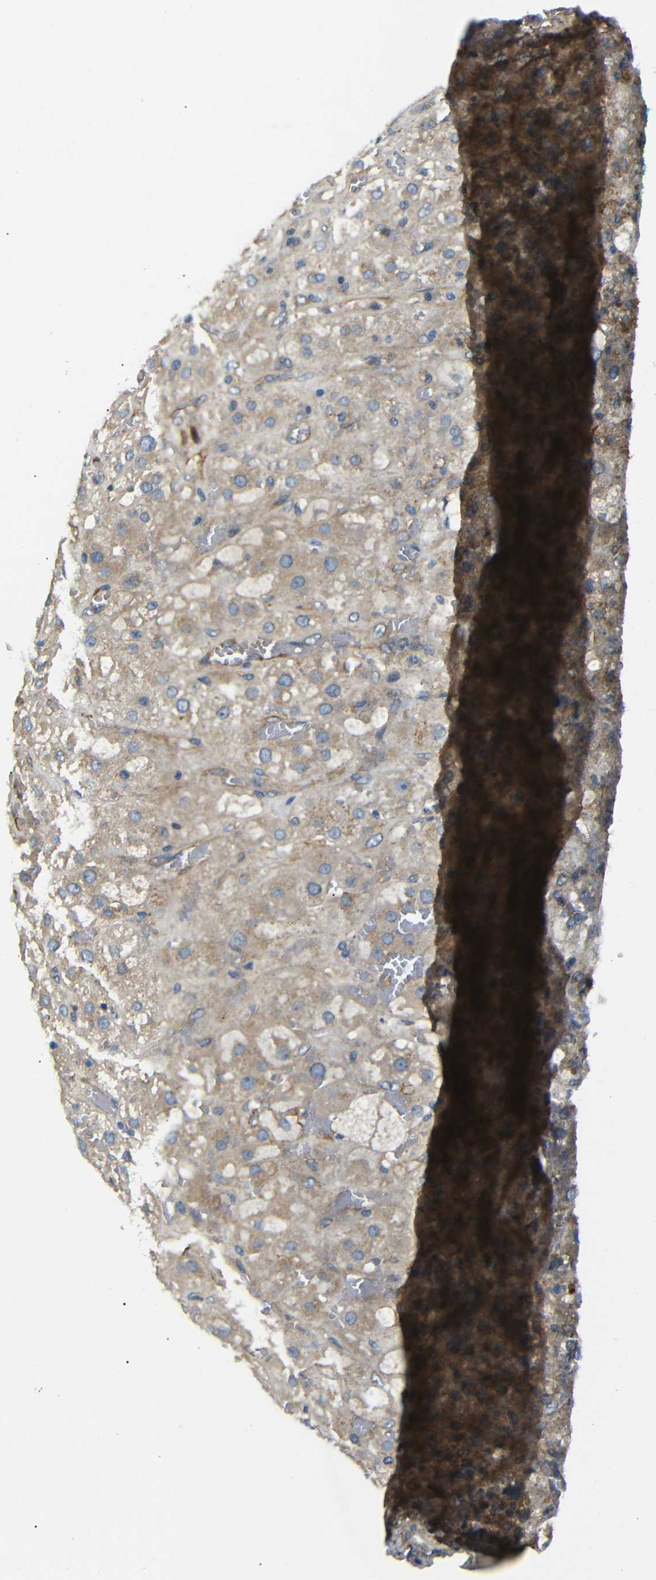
{"staining": {"intensity": "moderate", "quantity": "25%-75%", "location": "cytoplasmic/membranous"}, "tissue": "adrenal gland", "cell_type": "Glandular cells", "image_type": "normal", "snomed": [{"axis": "morphology", "description": "Normal tissue, NOS"}, {"axis": "topography", "description": "Adrenal gland"}], "caption": "Approximately 25%-75% of glandular cells in unremarkable adrenal gland exhibit moderate cytoplasmic/membranous protein positivity as visualized by brown immunohistochemical staining.", "gene": "MYO1B", "patient": {"sex": "female", "age": 47}}